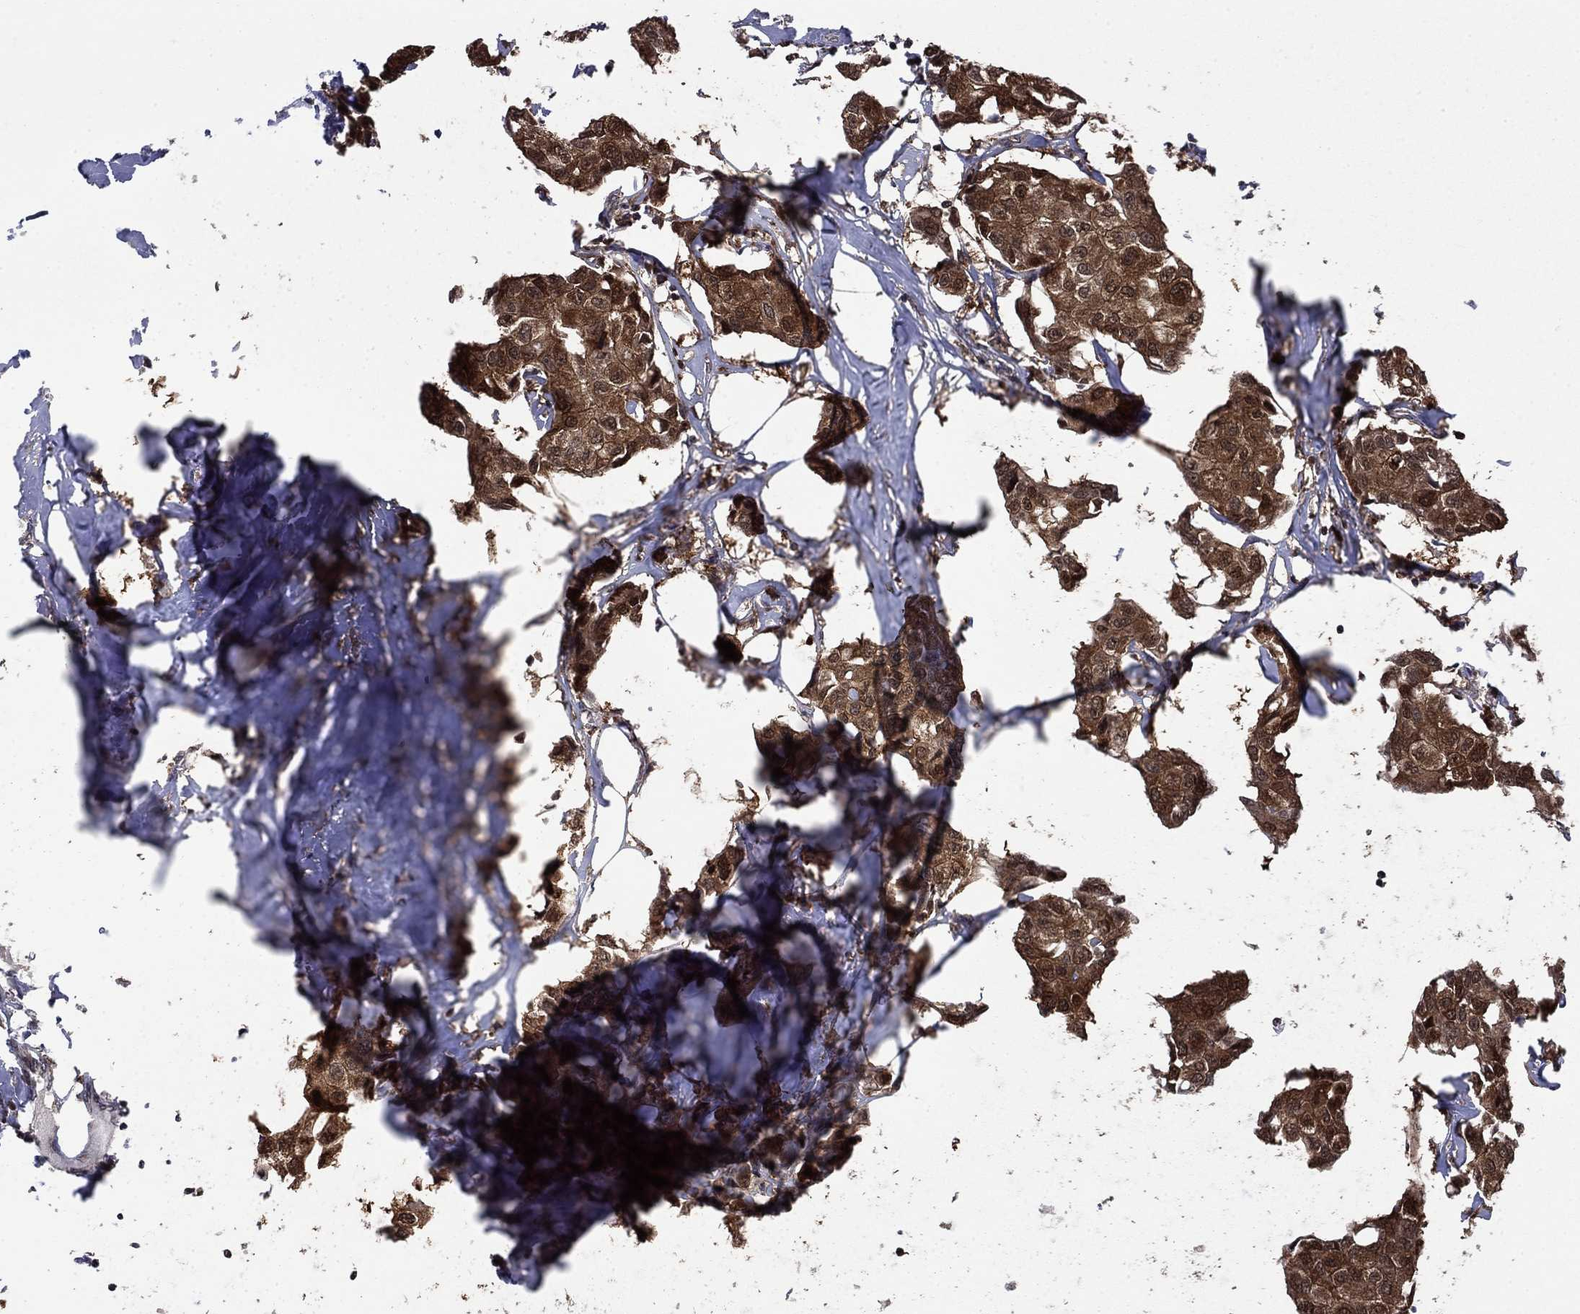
{"staining": {"intensity": "strong", "quantity": ">75%", "location": "cytoplasmic/membranous"}, "tissue": "breast cancer", "cell_type": "Tumor cells", "image_type": "cancer", "snomed": [{"axis": "morphology", "description": "Duct carcinoma"}, {"axis": "topography", "description": "Breast"}], "caption": "An image showing strong cytoplasmic/membranous expression in about >75% of tumor cells in breast cancer, as visualized by brown immunohistochemical staining.", "gene": "CACYBP", "patient": {"sex": "female", "age": 80}}